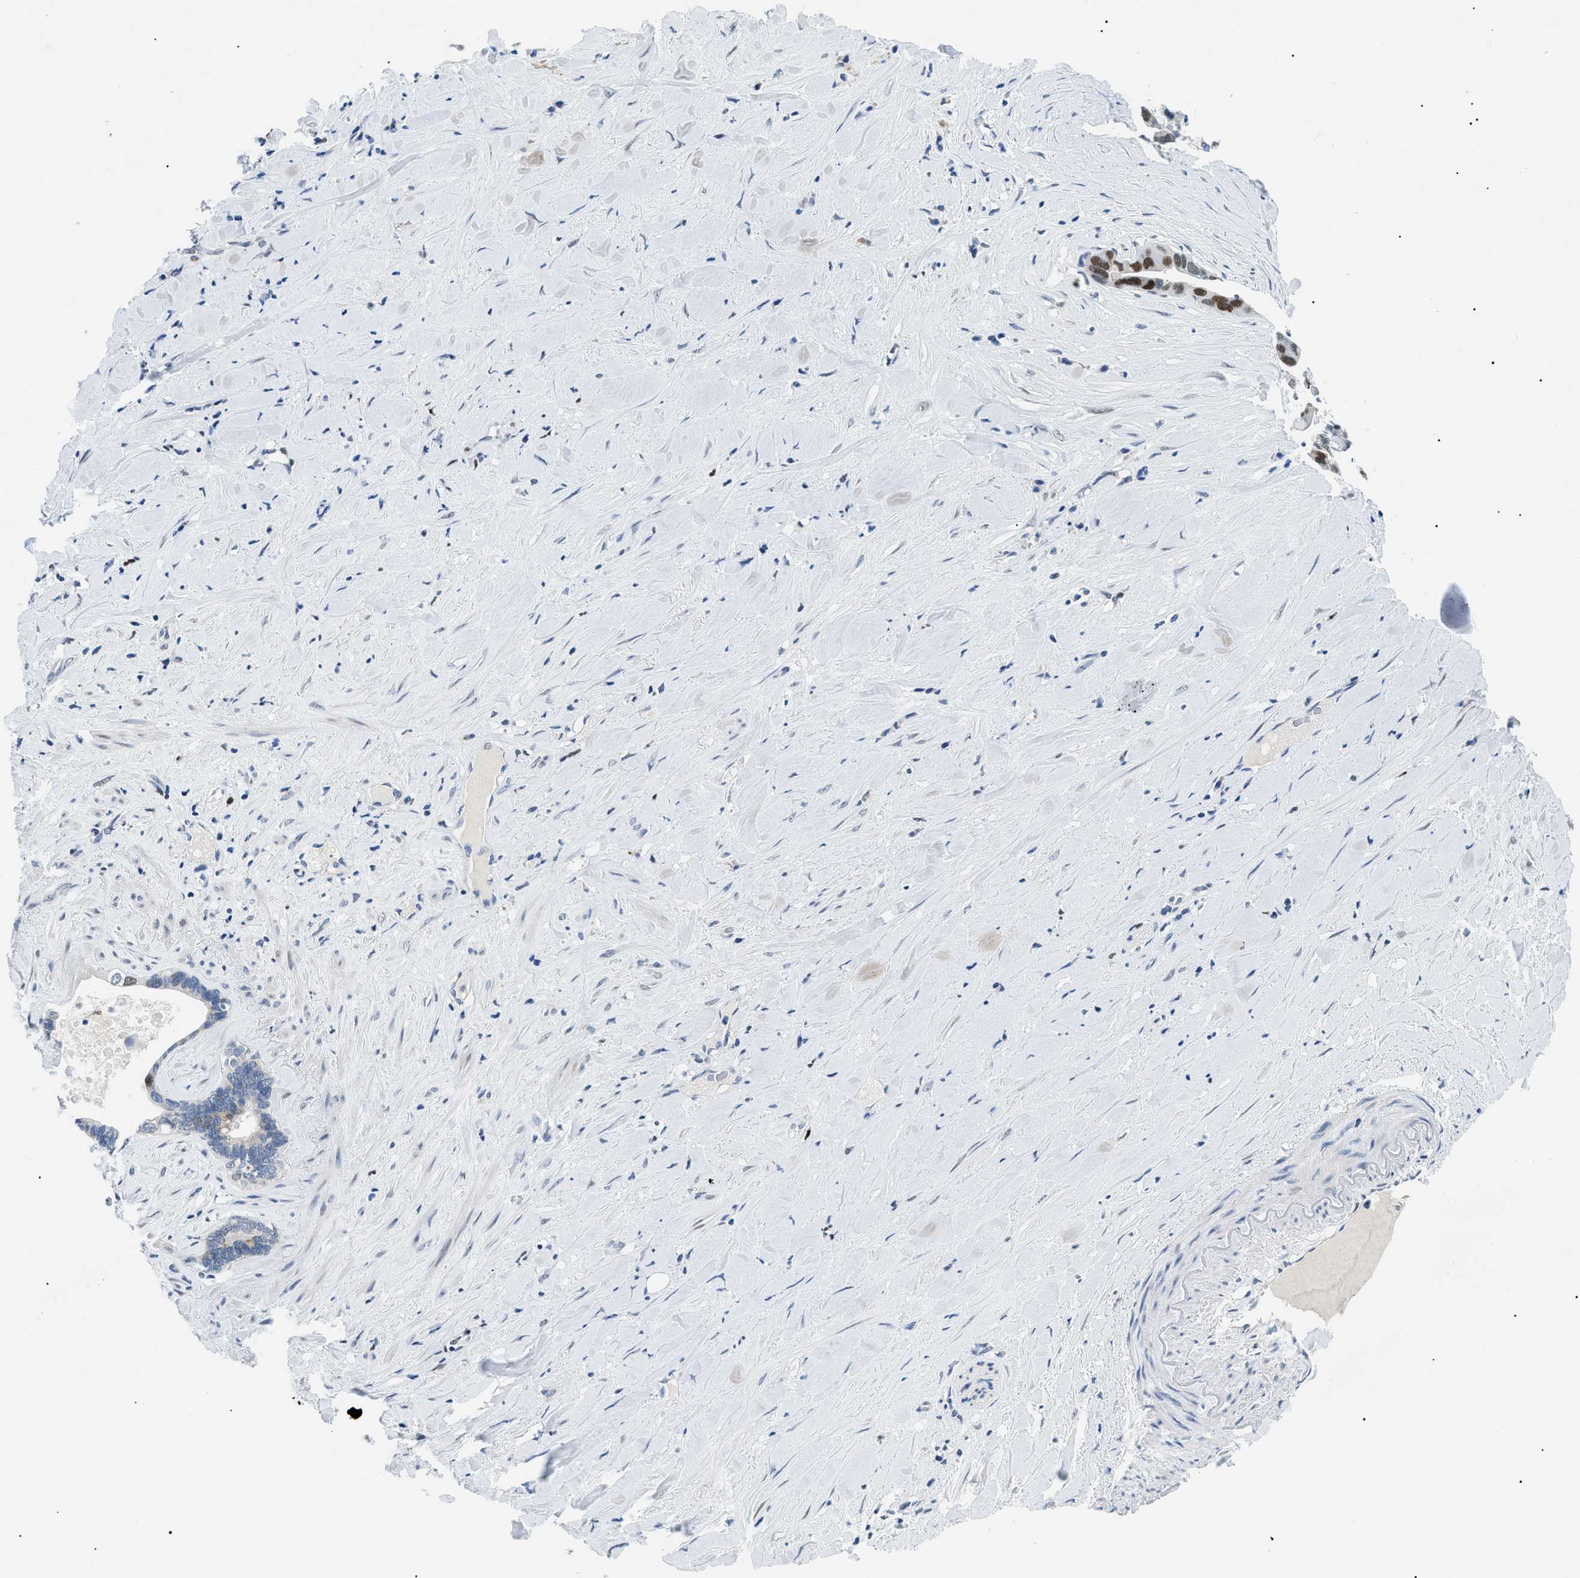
{"staining": {"intensity": "moderate", "quantity": ">75%", "location": "cytoplasmic/membranous"}, "tissue": "liver cancer", "cell_type": "Tumor cells", "image_type": "cancer", "snomed": [{"axis": "morphology", "description": "Cholangiocarcinoma"}, {"axis": "topography", "description": "Liver"}], "caption": "Immunohistochemistry image of neoplastic tissue: cholangiocarcinoma (liver) stained using IHC displays medium levels of moderate protein expression localized specifically in the cytoplasmic/membranous of tumor cells, appearing as a cytoplasmic/membranous brown color.", "gene": "SMARCC1", "patient": {"sex": "female", "age": 65}}